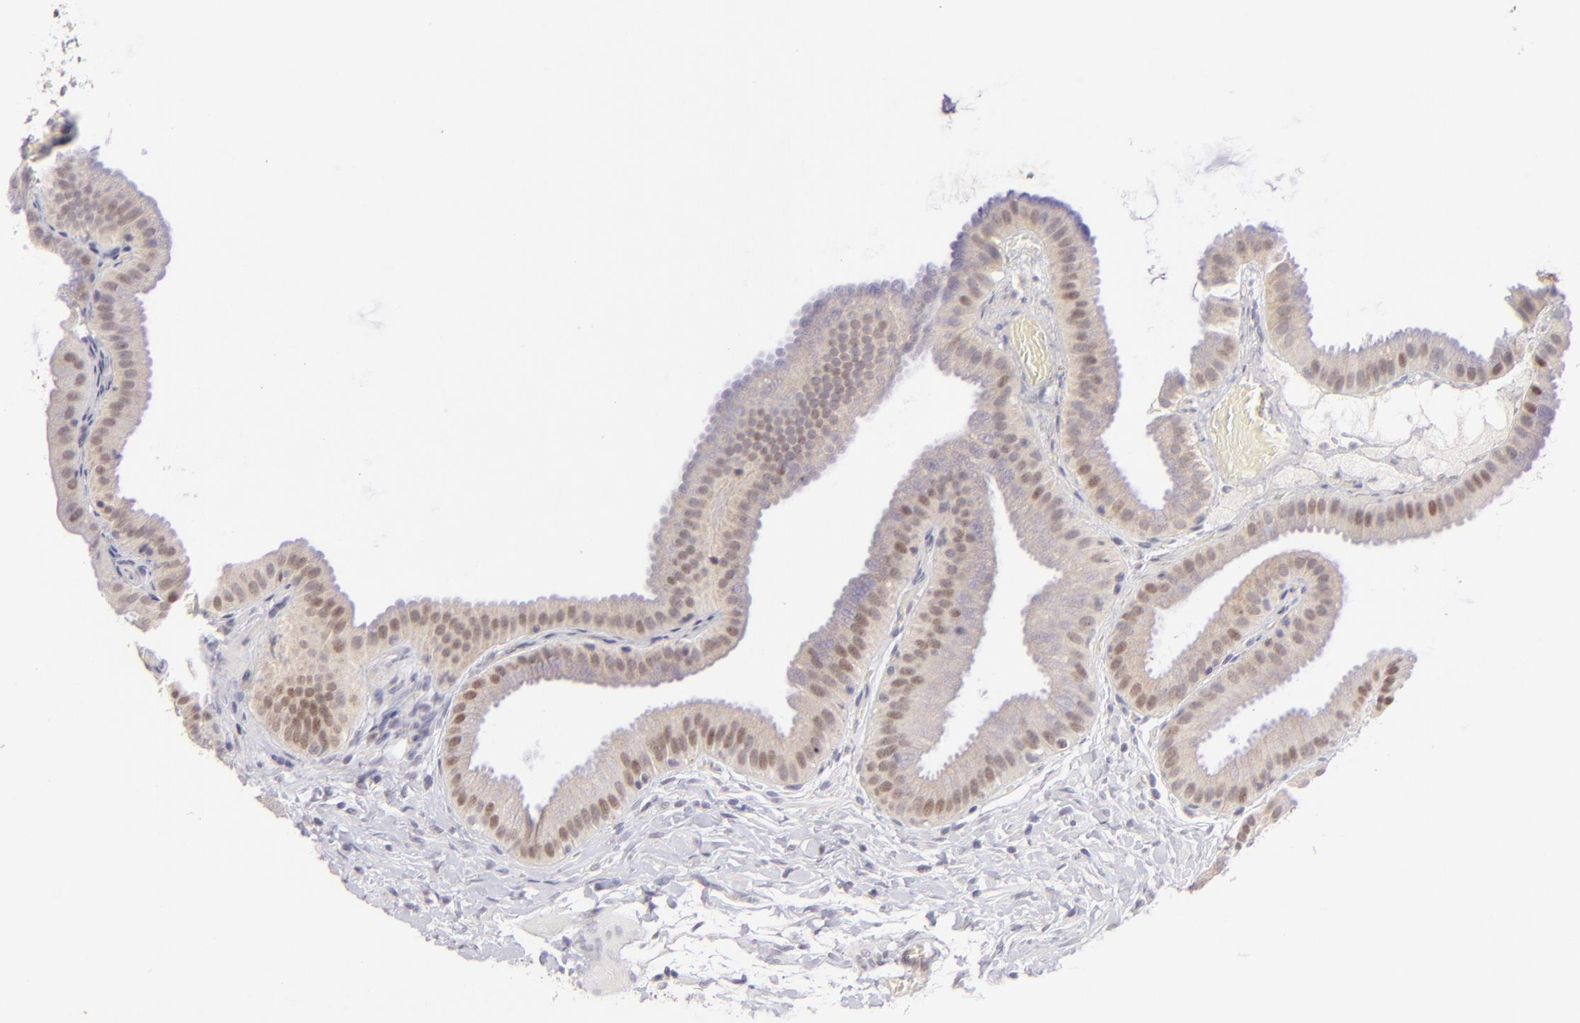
{"staining": {"intensity": "moderate", "quantity": ">75%", "location": "cytoplasmic/membranous,nuclear"}, "tissue": "gallbladder", "cell_type": "Glandular cells", "image_type": "normal", "snomed": [{"axis": "morphology", "description": "Normal tissue, NOS"}, {"axis": "topography", "description": "Gallbladder"}], "caption": "Immunohistochemical staining of unremarkable gallbladder demonstrates moderate cytoplasmic/membranous,nuclear protein expression in about >75% of glandular cells.", "gene": "POU2F1", "patient": {"sex": "female", "age": 63}}